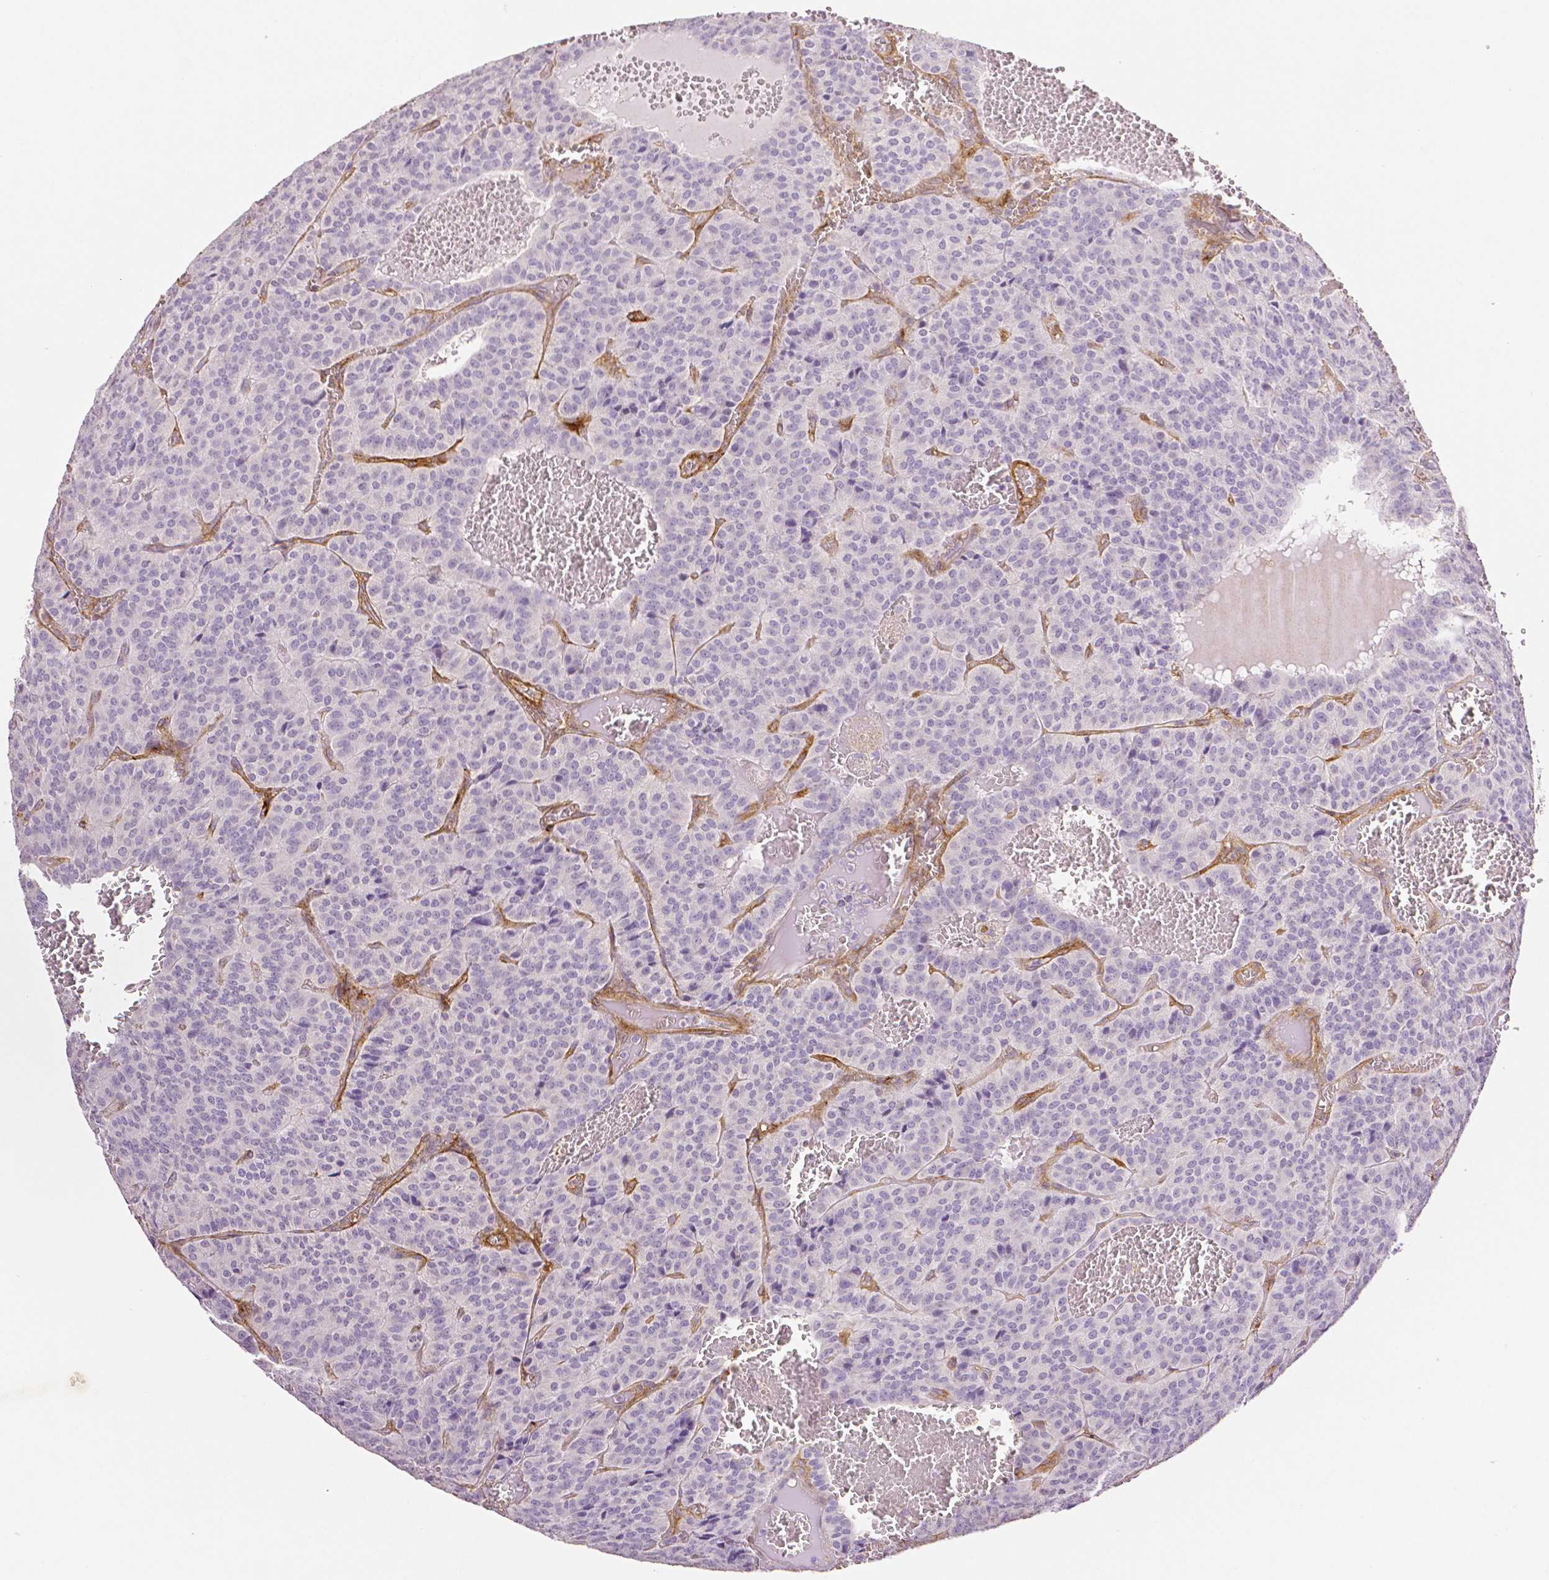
{"staining": {"intensity": "negative", "quantity": "none", "location": "none"}, "tissue": "carcinoid", "cell_type": "Tumor cells", "image_type": "cancer", "snomed": [{"axis": "morphology", "description": "Carcinoid, malignant, NOS"}, {"axis": "topography", "description": "Lung"}], "caption": "Carcinoid (malignant) was stained to show a protein in brown. There is no significant positivity in tumor cells. (Stains: DAB IHC with hematoxylin counter stain, Microscopy: brightfield microscopy at high magnification).", "gene": "THY1", "patient": {"sex": "male", "age": 70}}